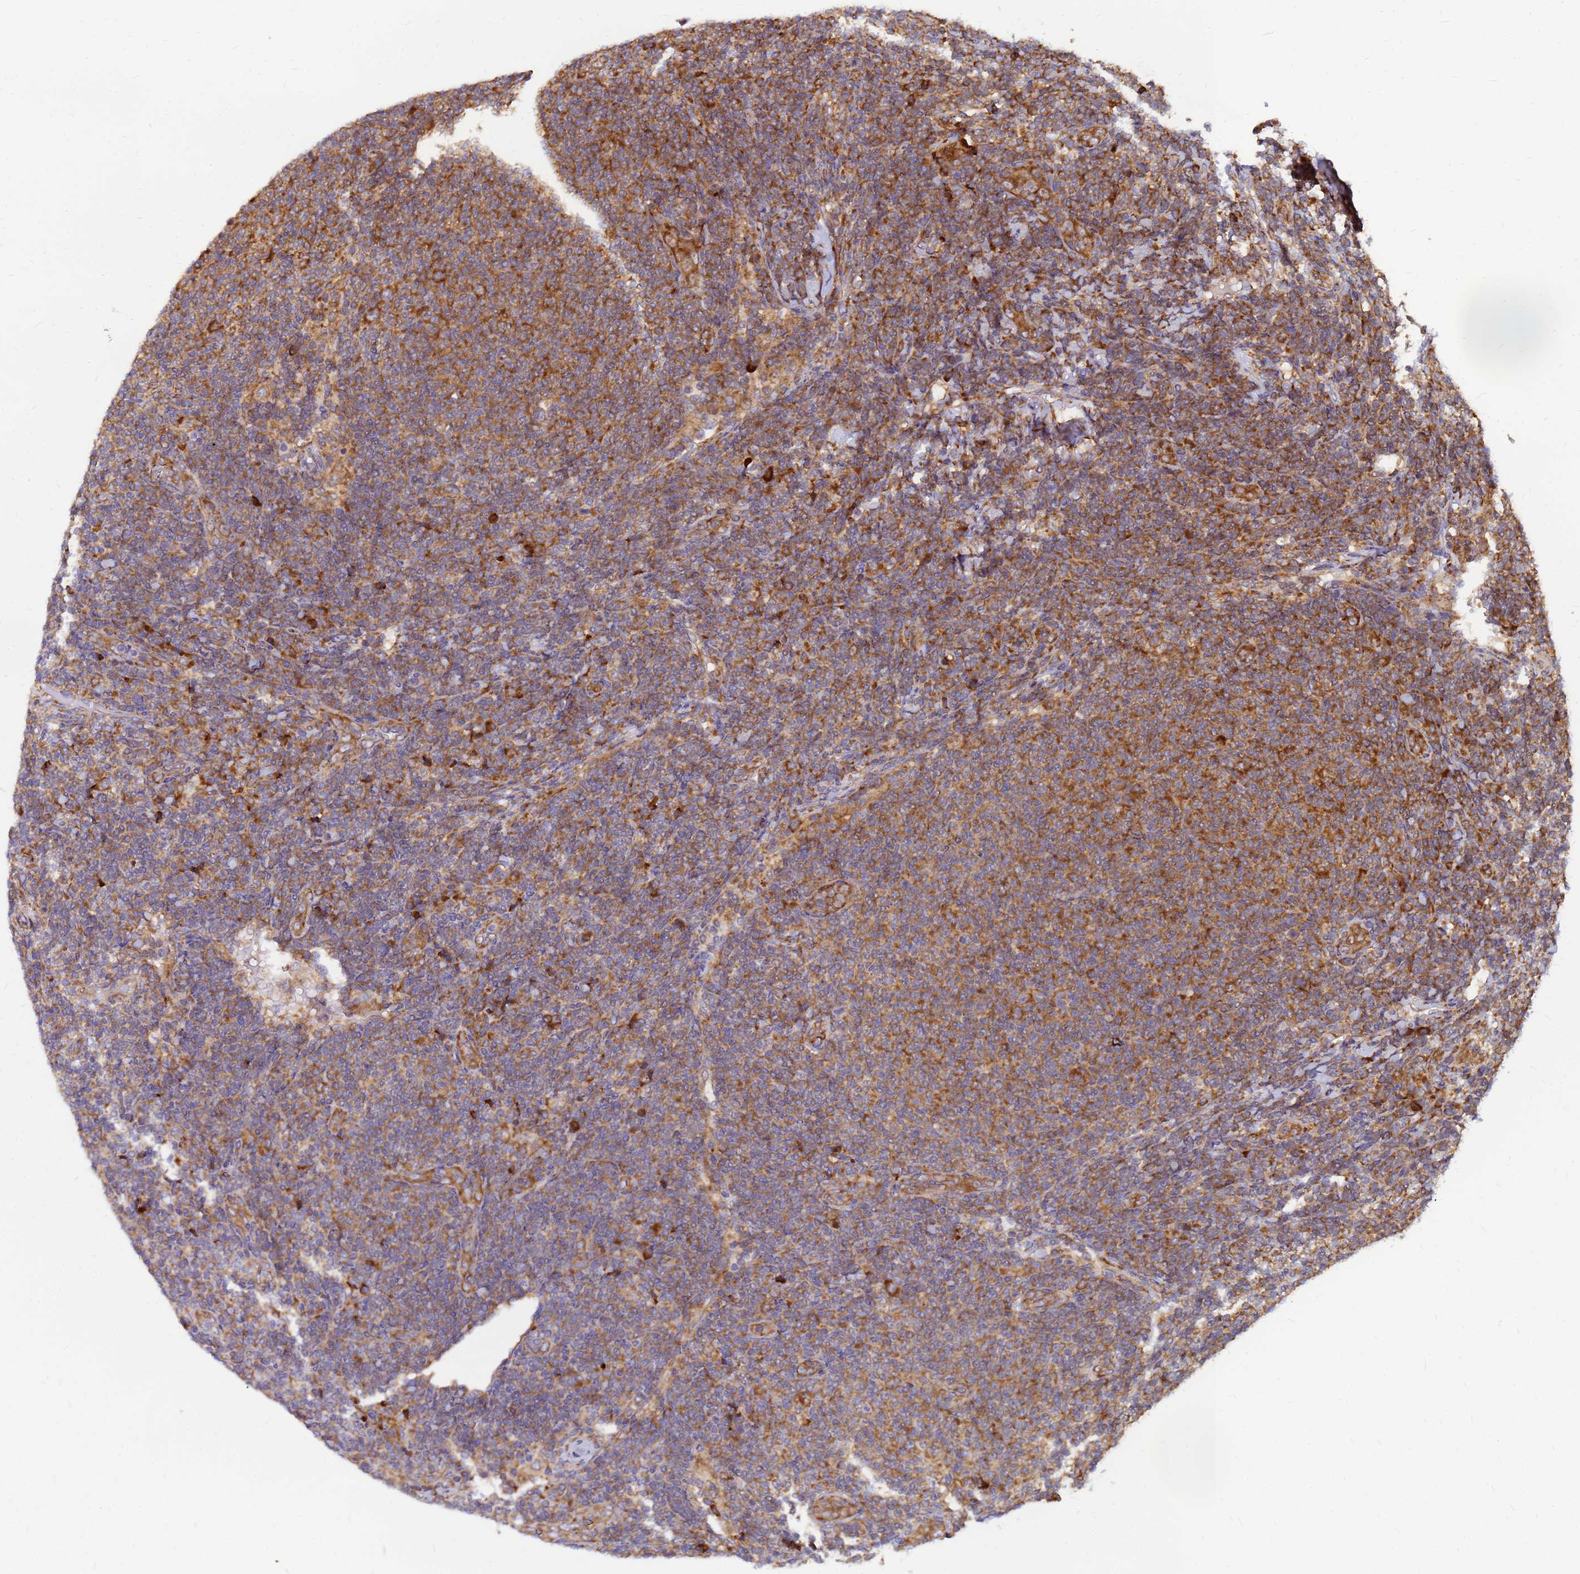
{"staining": {"intensity": "moderate", "quantity": "25%-75%", "location": "cytoplasmic/membranous"}, "tissue": "lymphoma", "cell_type": "Tumor cells", "image_type": "cancer", "snomed": [{"axis": "morphology", "description": "Malignant lymphoma, non-Hodgkin's type, Low grade"}, {"axis": "topography", "description": "Lymph node"}], "caption": "A brown stain highlights moderate cytoplasmic/membranous staining of a protein in human lymphoma tumor cells.", "gene": "RPL8", "patient": {"sex": "male", "age": 66}}